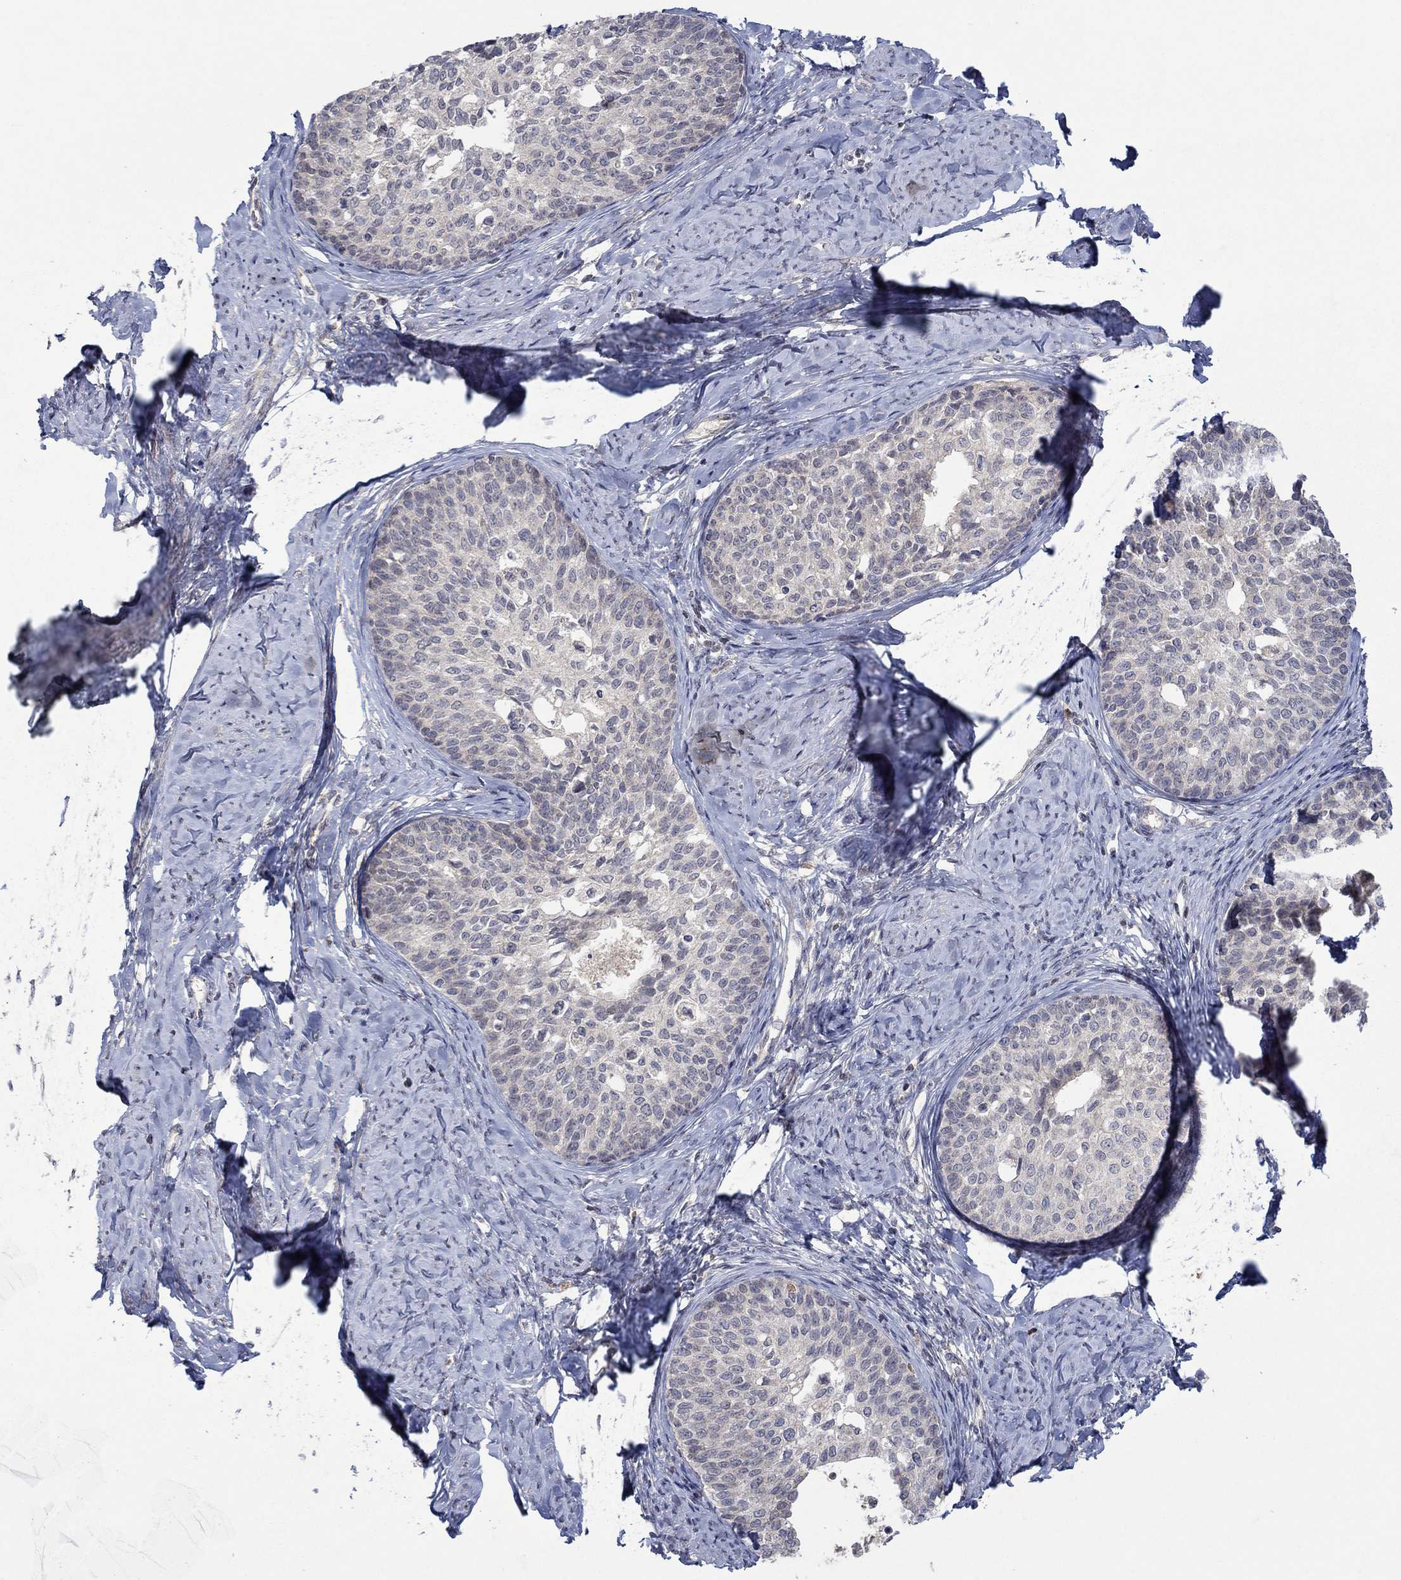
{"staining": {"intensity": "negative", "quantity": "none", "location": "none"}, "tissue": "cervical cancer", "cell_type": "Tumor cells", "image_type": "cancer", "snomed": [{"axis": "morphology", "description": "Squamous cell carcinoma, NOS"}, {"axis": "topography", "description": "Cervix"}], "caption": "A histopathology image of human squamous cell carcinoma (cervical) is negative for staining in tumor cells.", "gene": "IL4", "patient": {"sex": "female", "age": 51}}